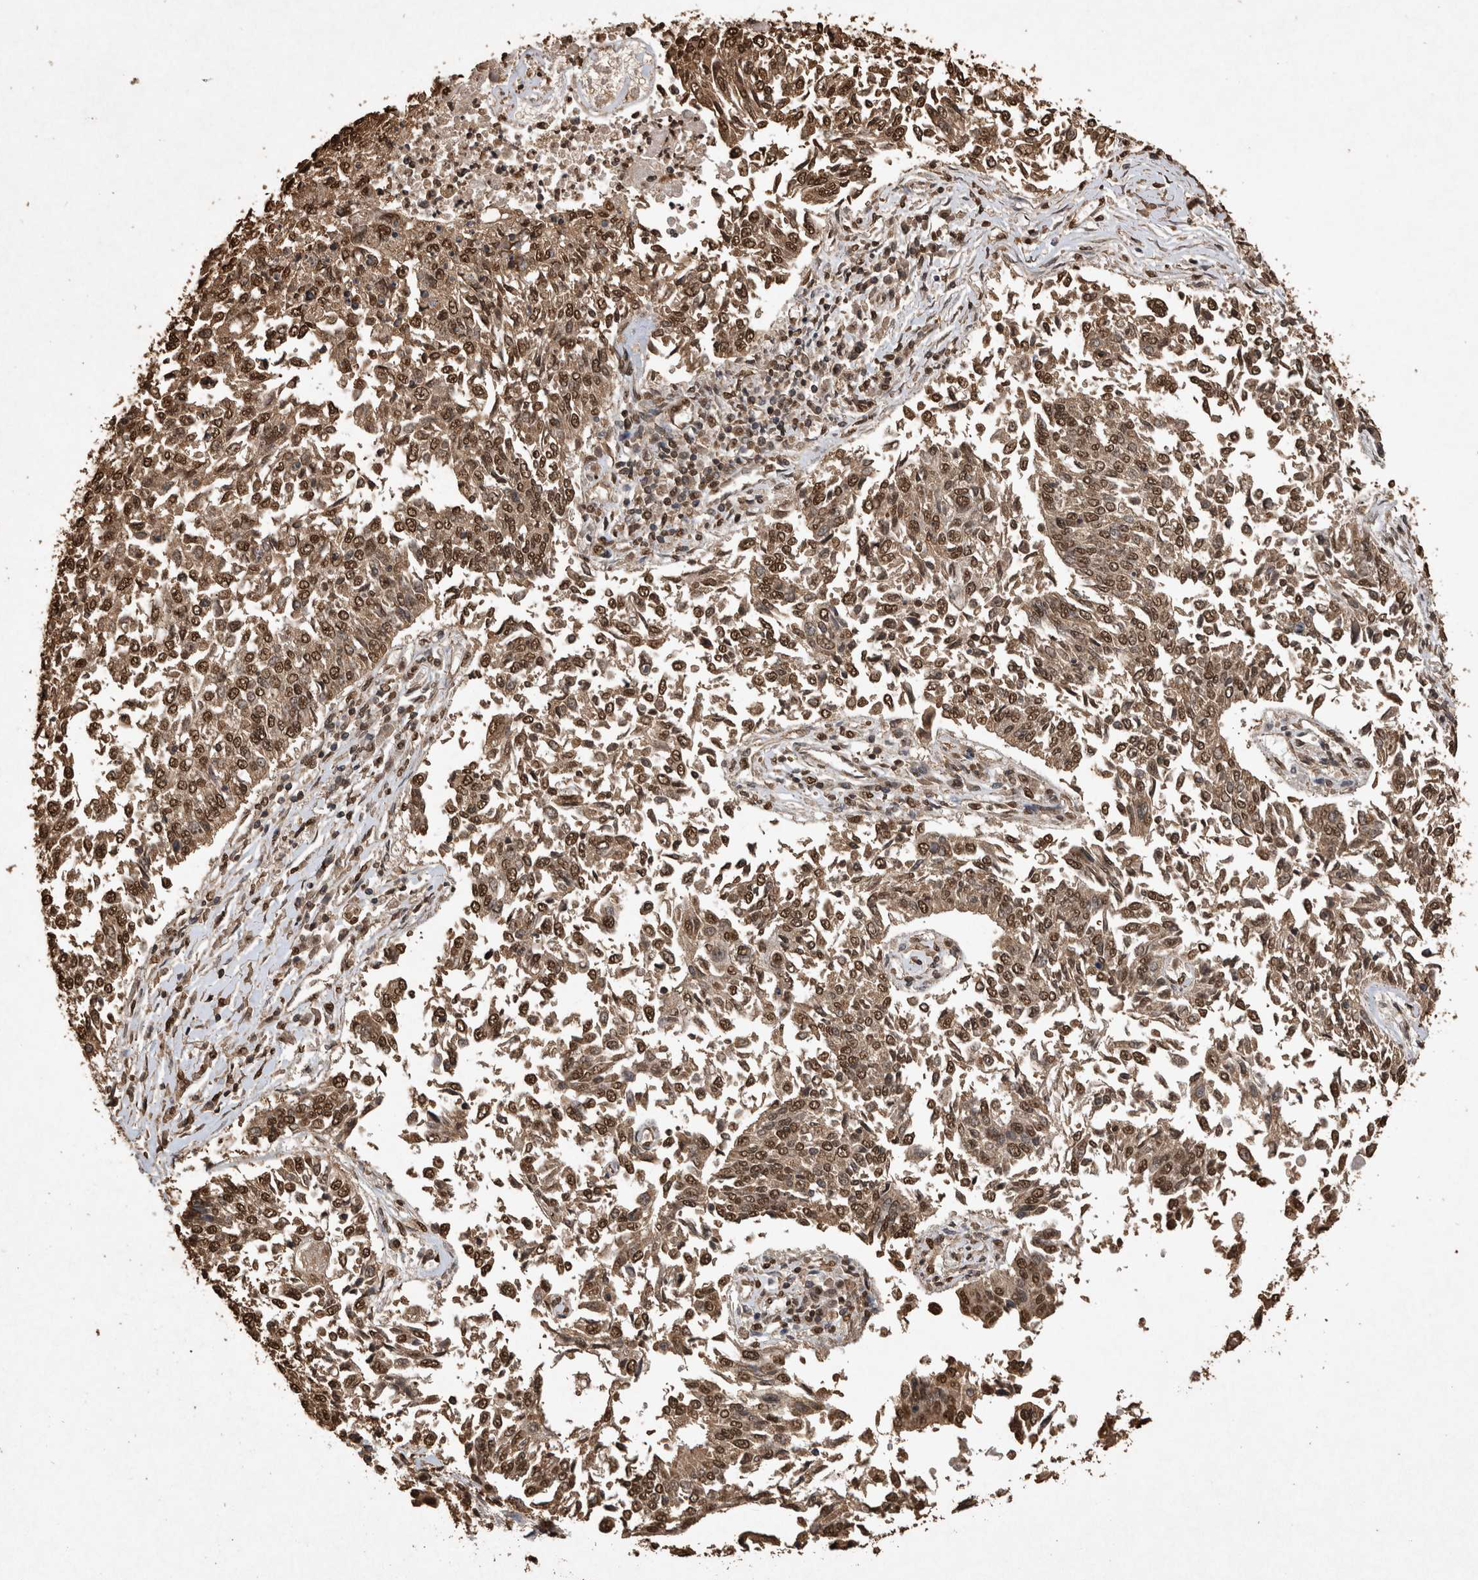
{"staining": {"intensity": "moderate", "quantity": ">75%", "location": "cytoplasmic/membranous,nuclear"}, "tissue": "lung cancer", "cell_type": "Tumor cells", "image_type": "cancer", "snomed": [{"axis": "morphology", "description": "Normal tissue, NOS"}, {"axis": "morphology", "description": "Squamous cell carcinoma, NOS"}, {"axis": "topography", "description": "Cartilage tissue"}, {"axis": "topography", "description": "Bronchus"}, {"axis": "topography", "description": "Lung"}, {"axis": "topography", "description": "Peripheral nerve tissue"}], "caption": "A high-resolution micrograph shows immunohistochemistry (IHC) staining of squamous cell carcinoma (lung), which exhibits moderate cytoplasmic/membranous and nuclear expression in about >75% of tumor cells.", "gene": "OAS2", "patient": {"sex": "female", "age": 49}}